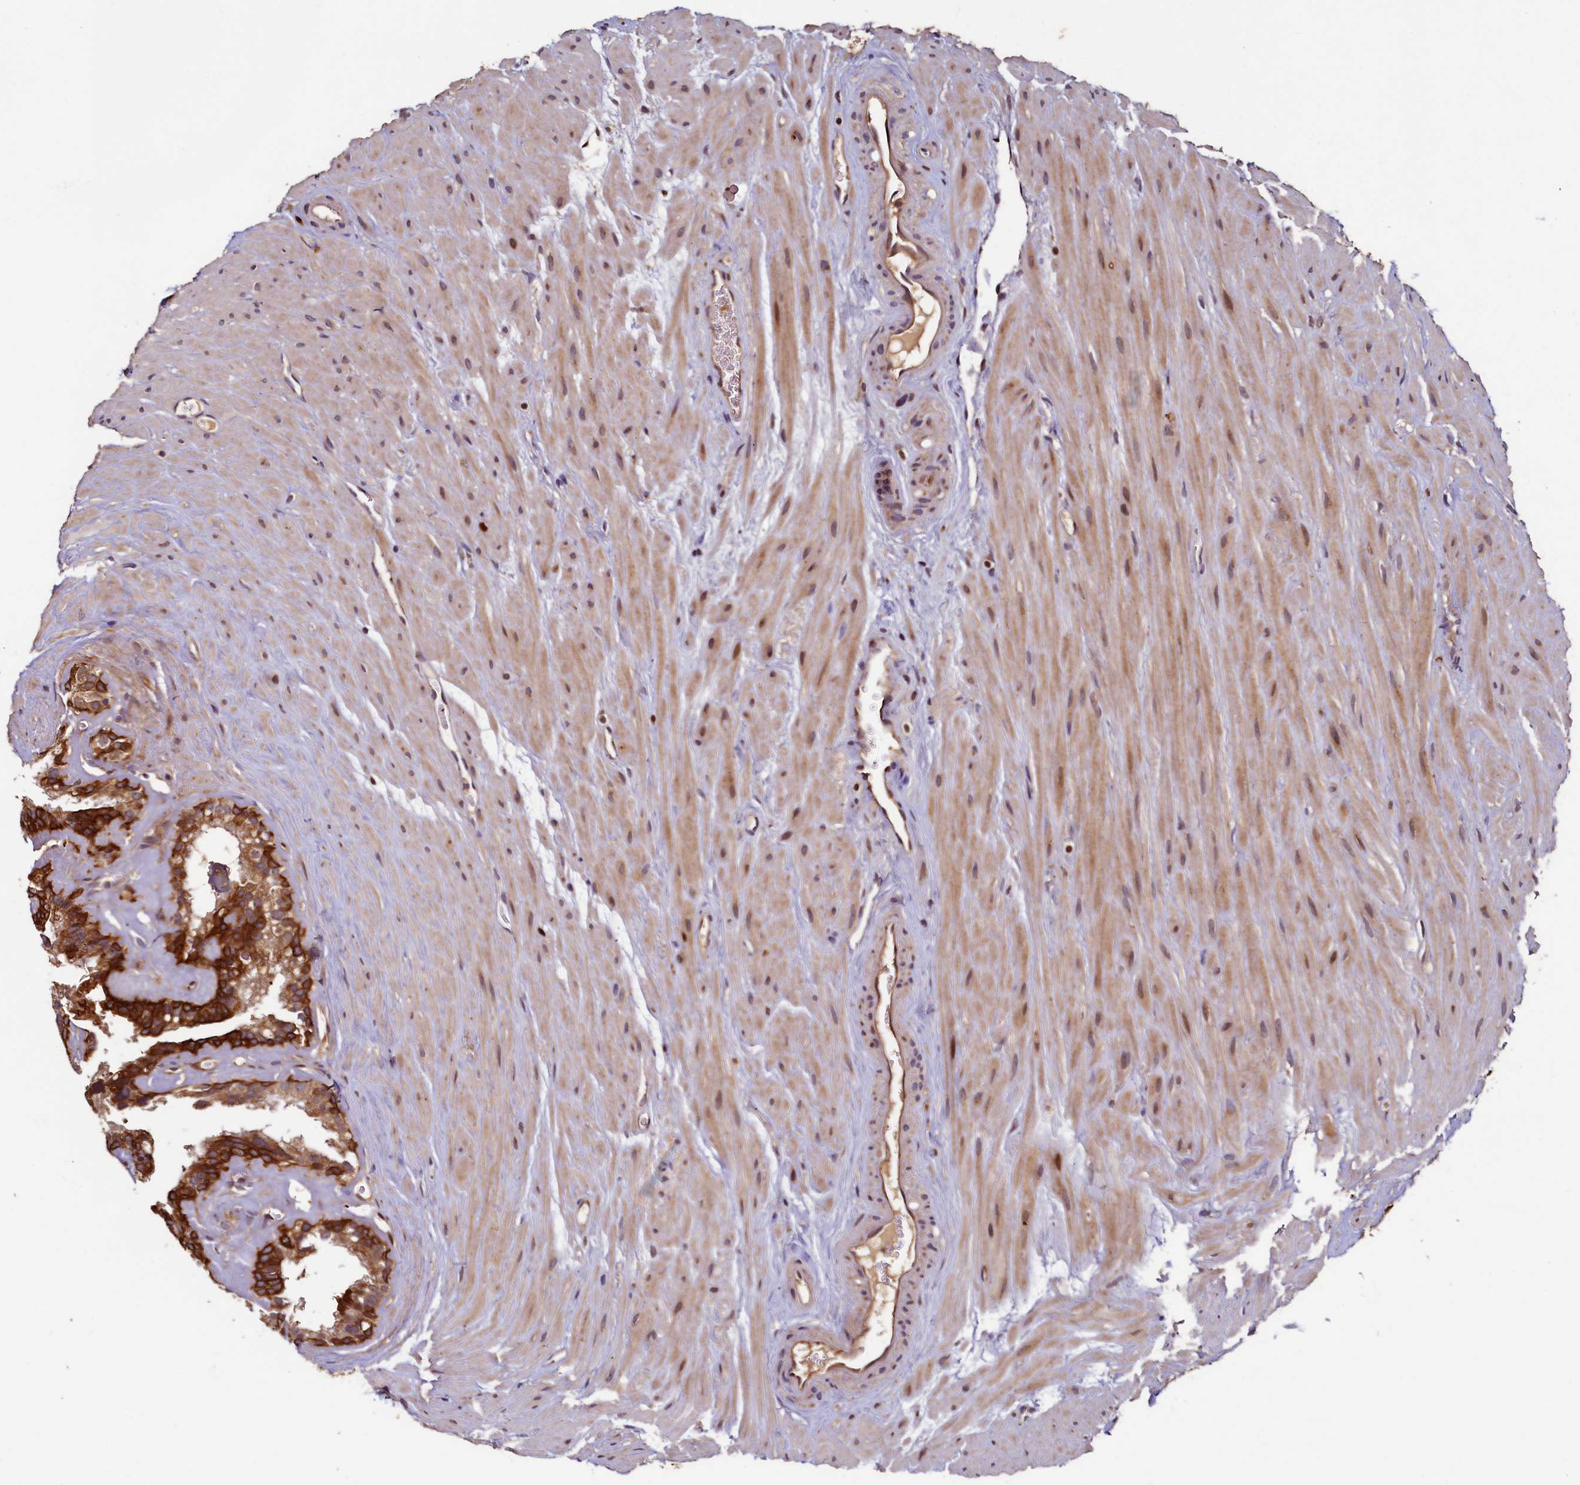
{"staining": {"intensity": "strong", "quantity": ">75%", "location": "cytoplasmic/membranous"}, "tissue": "seminal vesicle", "cell_type": "Glandular cells", "image_type": "normal", "snomed": [{"axis": "morphology", "description": "Normal tissue, NOS"}, {"axis": "topography", "description": "Prostate"}, {"axis": "topography", "description": "Seminal veicle"}], "caption": "Protein staining of unremarkable seminal vesicle displays strong cytoplasmic/membranous positivity in approximately >75% of glandular cells. (DAB IHC with brightfield microscopy, high magnification).", "gene": "NCKAP5L", "patient": {"sex": "male", "age": 59}}